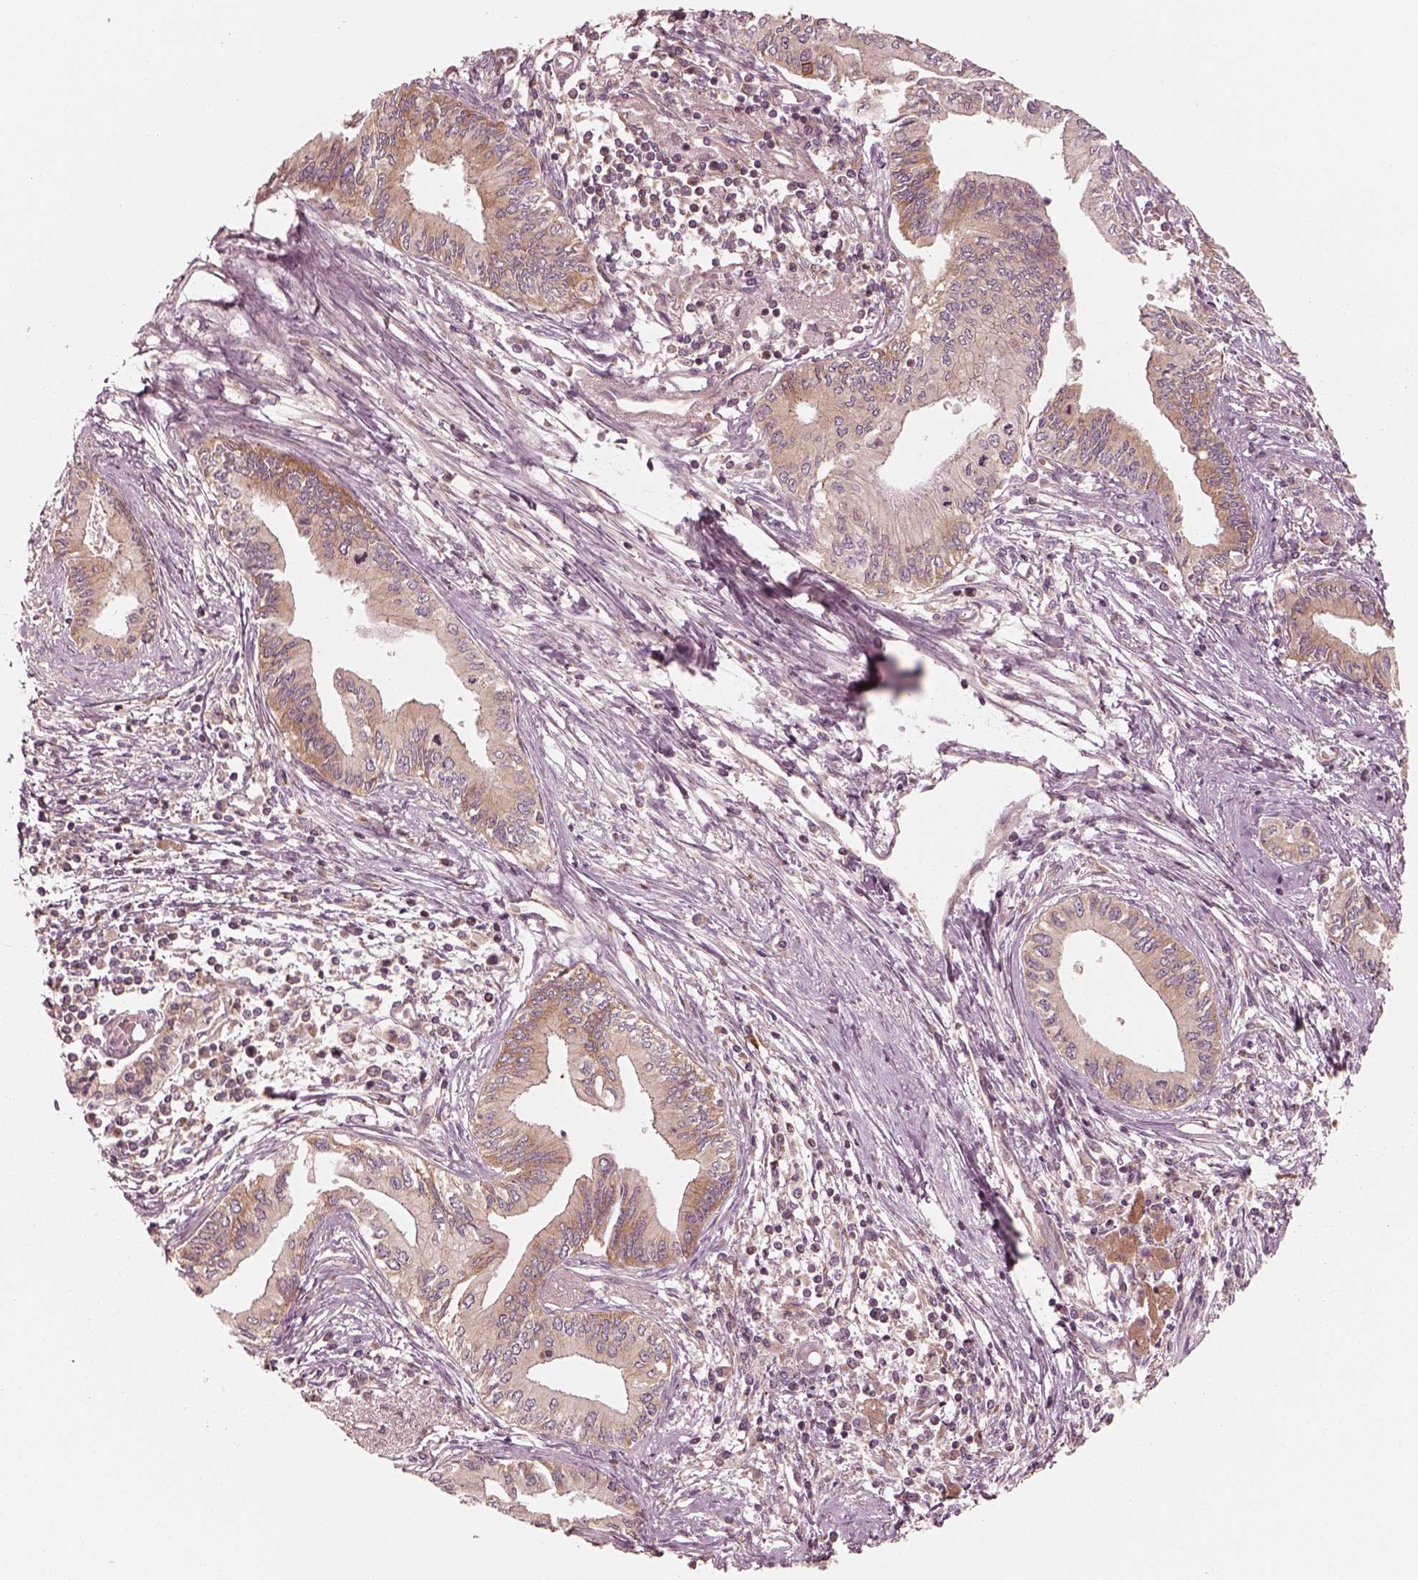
{"staining": {"intensity": "moderate", "quantity": ">75%", "location": "cytoplasmic/membranous"}, "tissue": "pancreatic cancer", "cell_type": "Tumor cells", "image_type": "cancer", "snomed": [{"axis": "morphology", "description": "Adenocarcinoma, NOS"}, {"axis": "topography", "description": "Pancreas"}], "caption": "An IHC histopathology image of neoplastic tissue is shown. Protein staining in brown highlights moderate cytoplasmic/membranous positivity in adenocarcinoma (pancreatic) within tumor cells.", "gene": "CNOT2", "patient": {"sex": "female", "age": 61}}